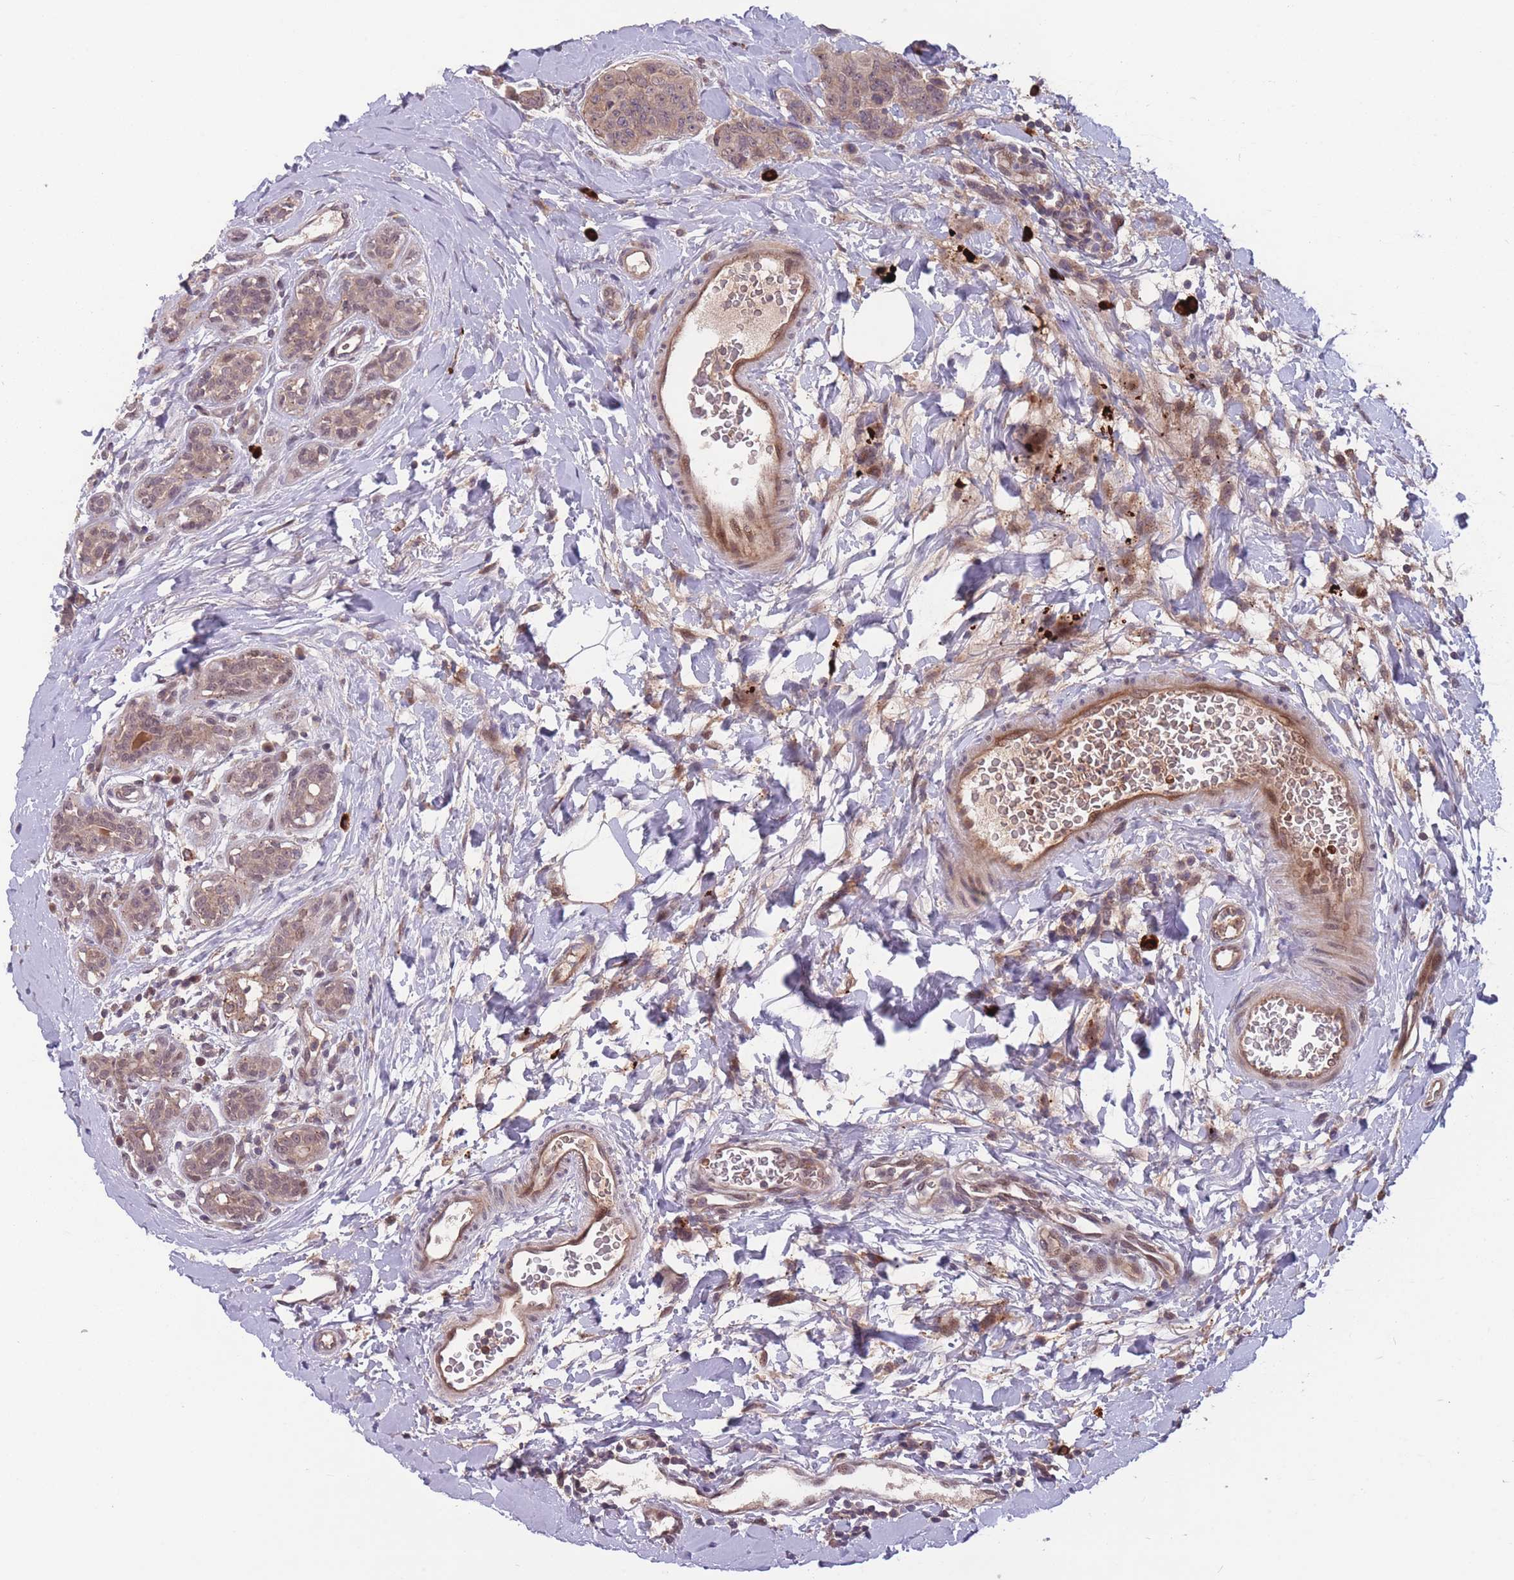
{"staining": {"intensity": "weak", "quantity": "25%-75%", "location": "cytoplasmic/membranous,nuclear"}, "tissue": "breast cancer", "cell_type": "Tumor cells", "image_type": "cancer", "snomed": [{"axis": "morphology", "description": "Duct carcinoma"}, {"axis": "topography", "description": "Breast"}], "caption": "IHC of breast cancer (infiltrating ductal carcinoma) shows low levels of weak cytoplasmic/membranous and nuclear expression in approximately 25%-75% of tumor cells.", "gene": "SECTM1", "patient": {"sex": "female", "age": 40}}